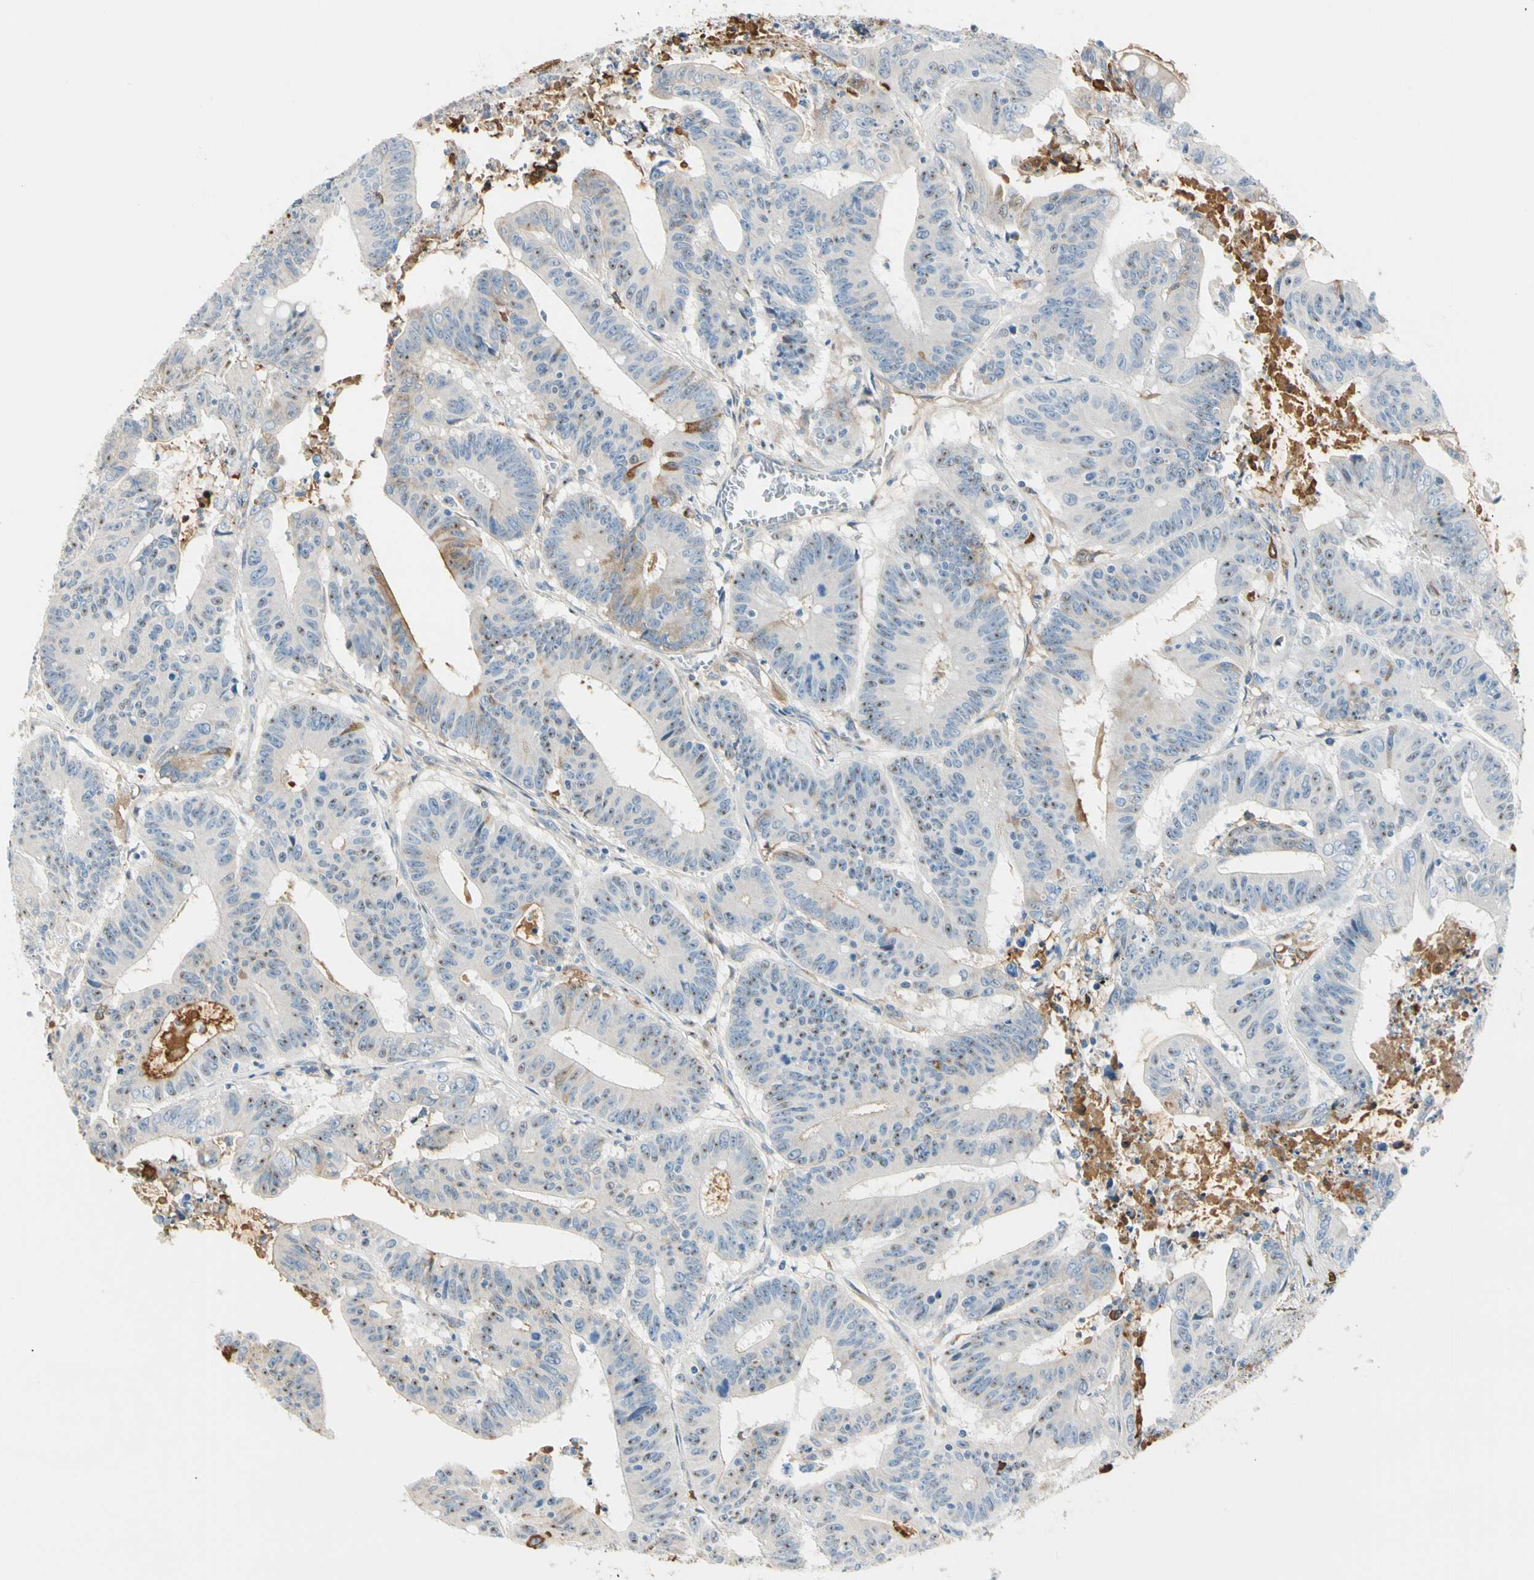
{"staining": {"intensity": "moderate", "quantity": ">75%", "location": "cytoplasmic/membranous,nuclear"}, "tissue": "colorectal cancer", "cell_type": "Tumor cells", "image_type": "cancer", "snomed": [{"axis": "morphology", "description": "Adenocarcinoma, NOS"}, {"axis": "topography", "description": "Colon"}], "caption": "Protein staining displays moderate cytoplasmic/membranous and nuclear expression in about >75% of tumor cells in colorectal cancer.", "gene": "LAMB3", "patient": {"sex": "male", "age": 45}}